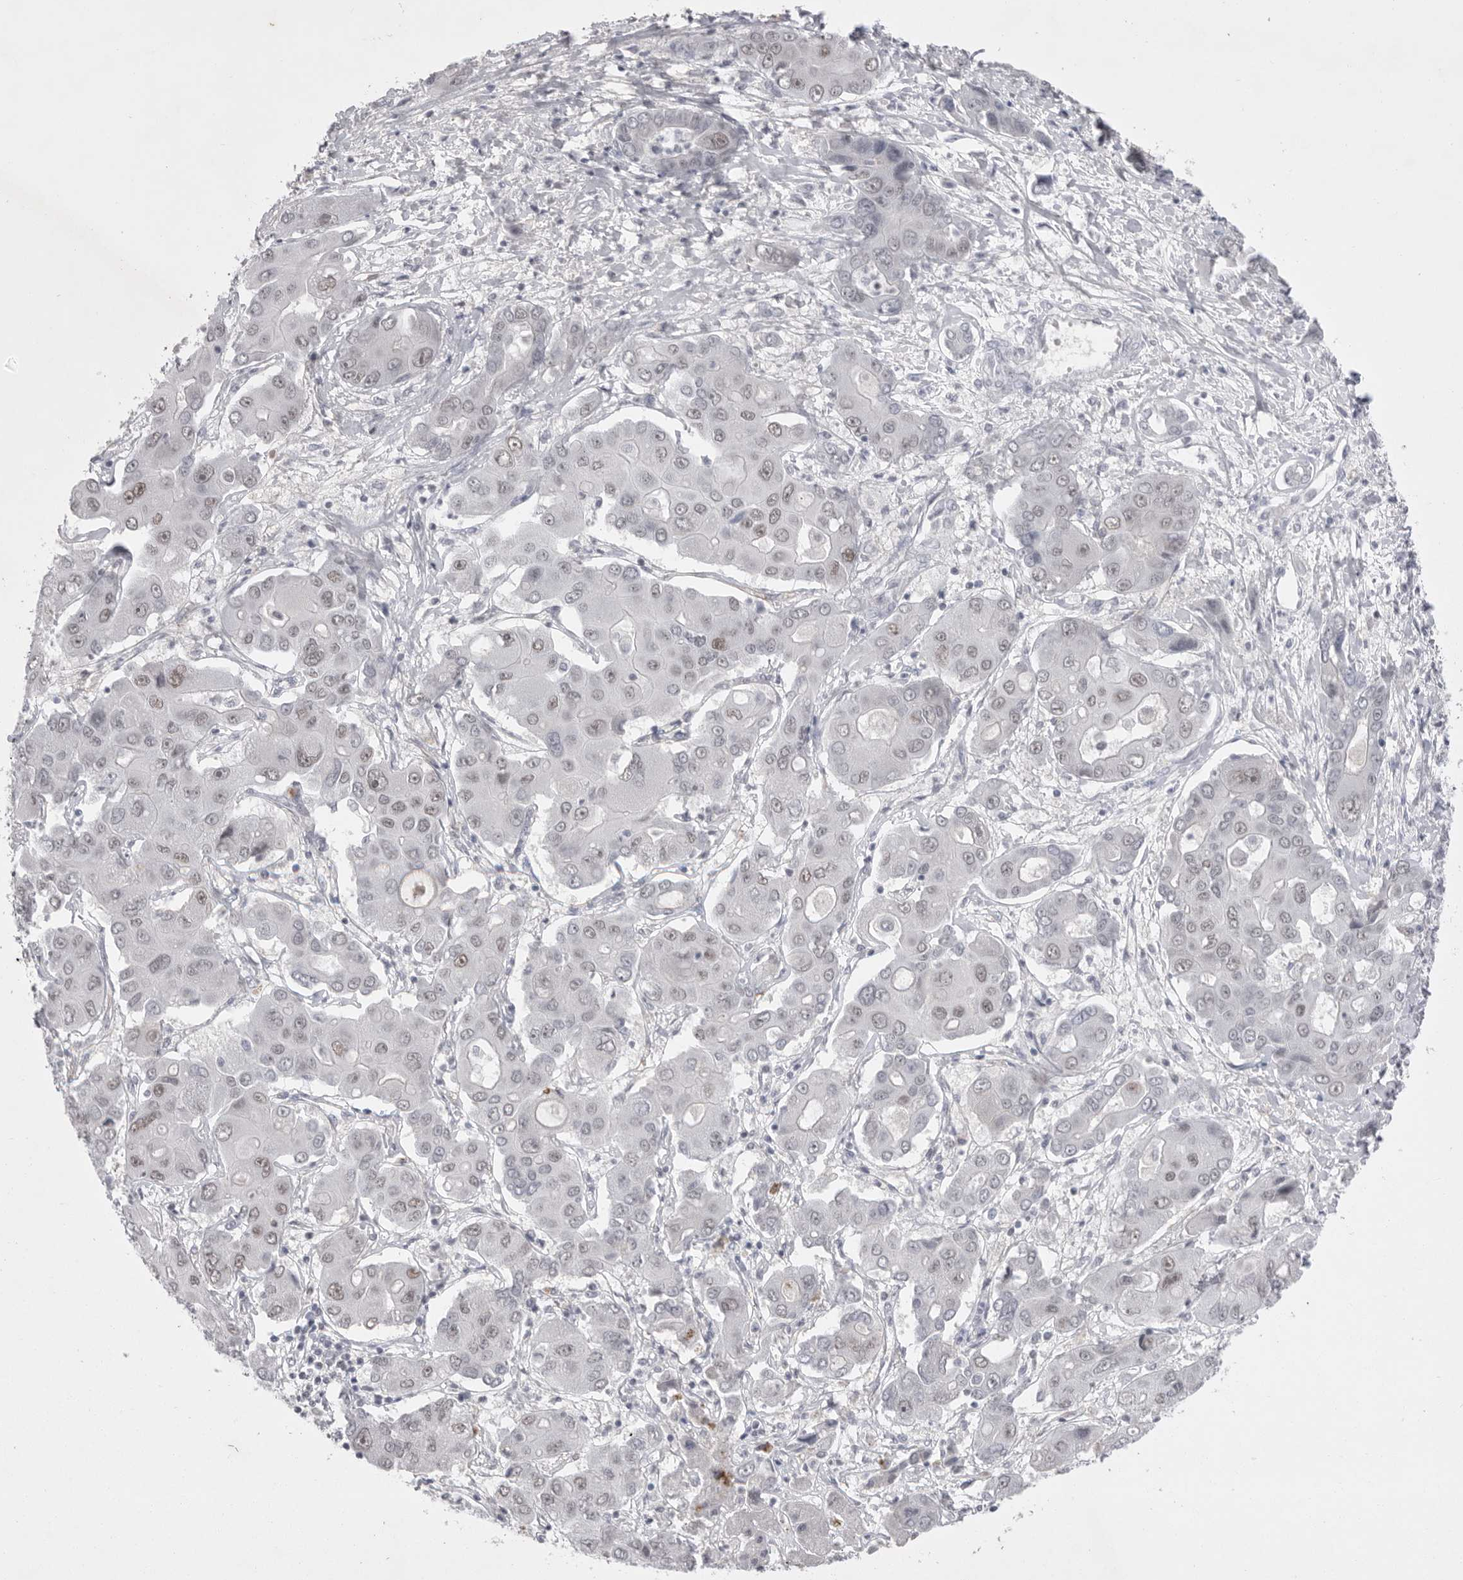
{"staining": {"intensity": "weak", "quantity": "25%-75%", "location": "nuclear"}, "tissue": "liver cancer", "cell_type": "Tumor cells", "image_type": "cancer", "snomed": [{"axis": "morphology", "description": "Cholangiocarcinoma"}, {"axis": "topography", "description": "Liver"}], "caption": "High-magnification brightfield microscopy of liver cancer (cholangiocarcinoma) stained with DAB (brown) and counterstained with hematoxylin (blue). tumor cells exhibit weak nuclear staining is appreciated in approximately25%-75% of cells.", "gene": "ZBTB7B", "patient": {"sex": "male", "age": 67}}